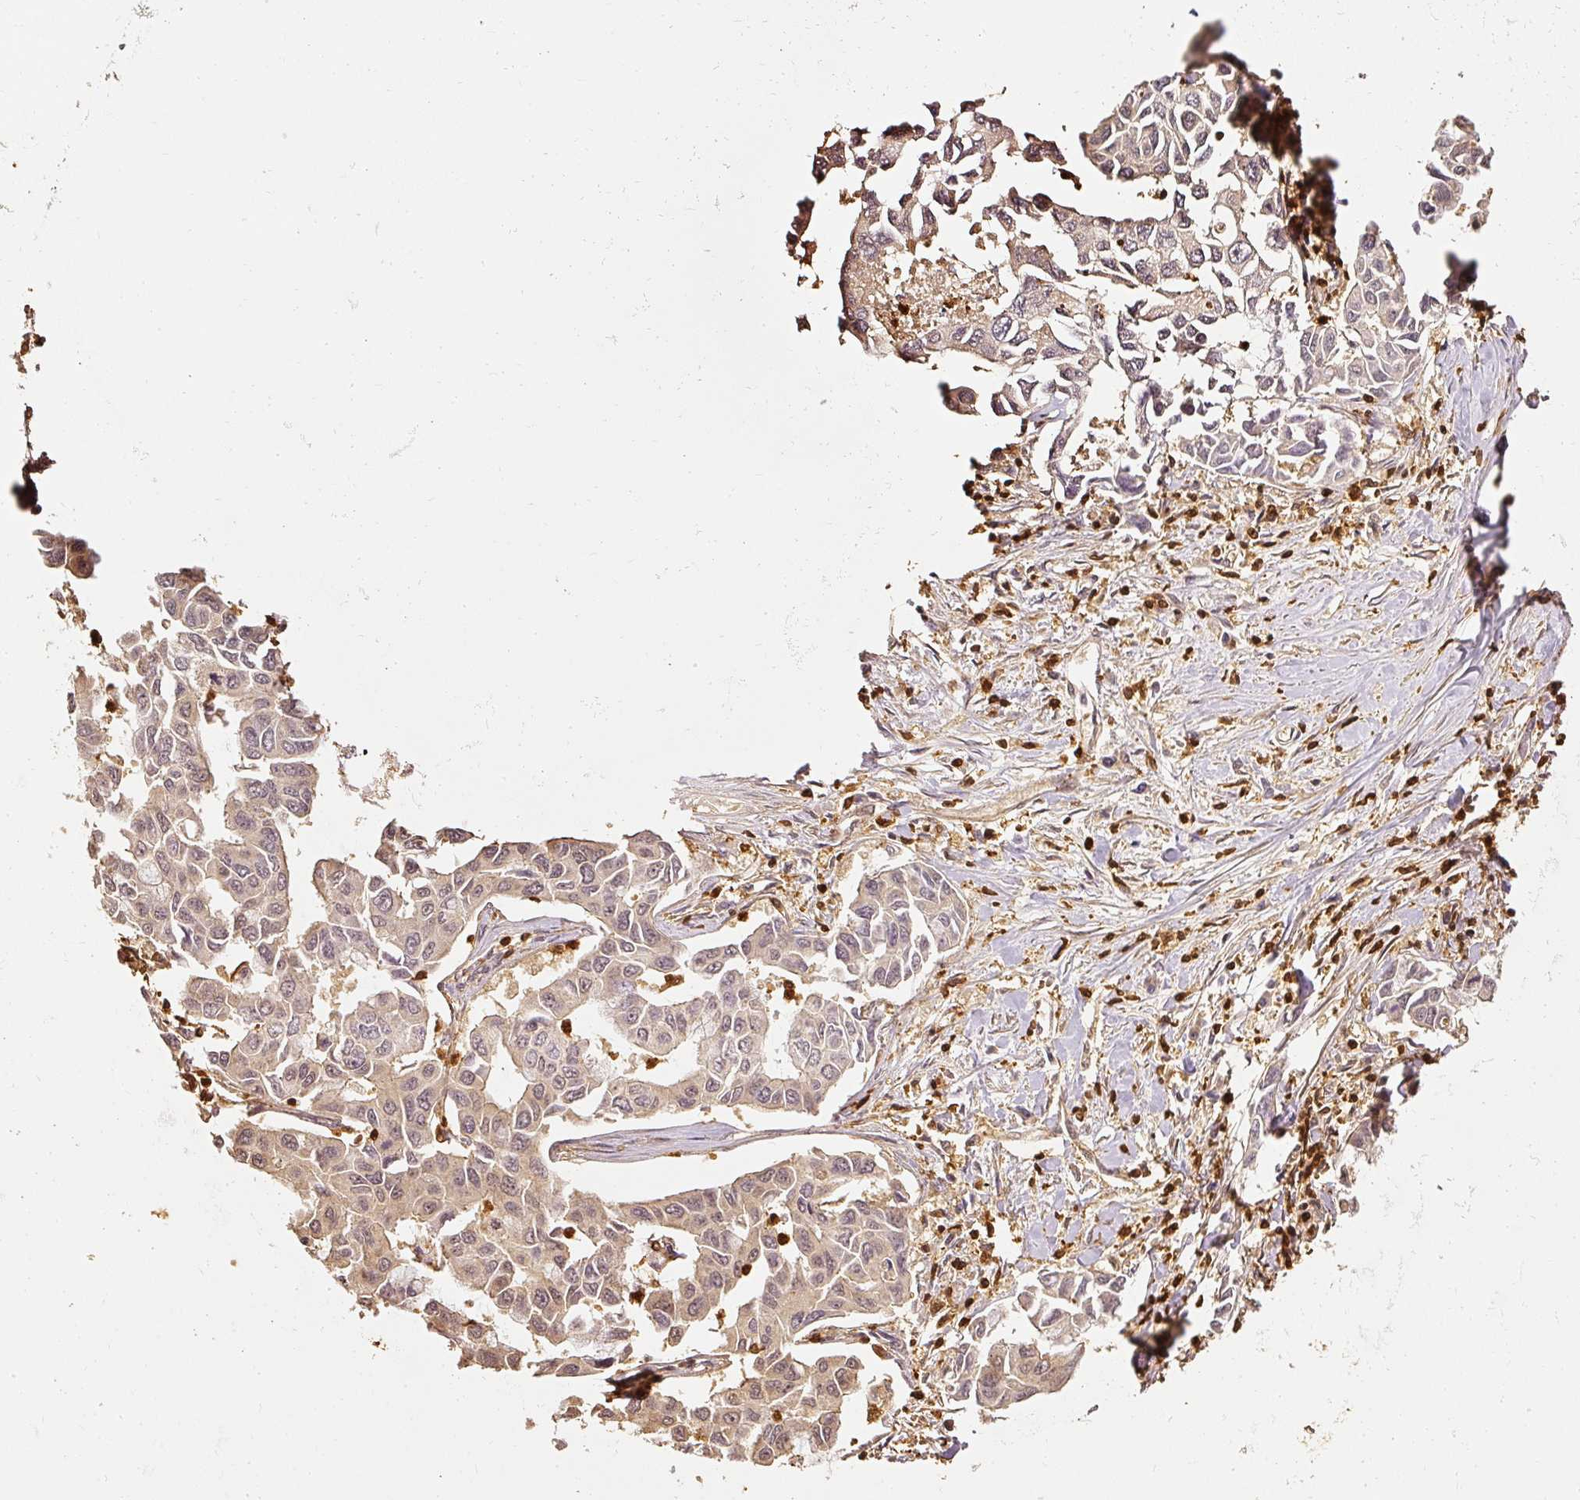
{"staining": {"intensity": "weak", "quantity": ">75%", "location": "cytoplasmic/membranous,nuclear"}, "tissue": "lung cancer", "cell_type": "Tumor cells", "image_type": "cancer", "snomed": [{"axis": "morphology", "description": "Adenocarcinoma, NOS"}, {"axis": "topography", "description": "Lung"}], "caption": "Lung cancer stained with DAB IHC exhibits low levels of weak cytoplasmic/membranous and nuclear staining in about >75% of tumor cells.", "gene": "PFN1", "patient": {"sex": "male", "age": 64}}